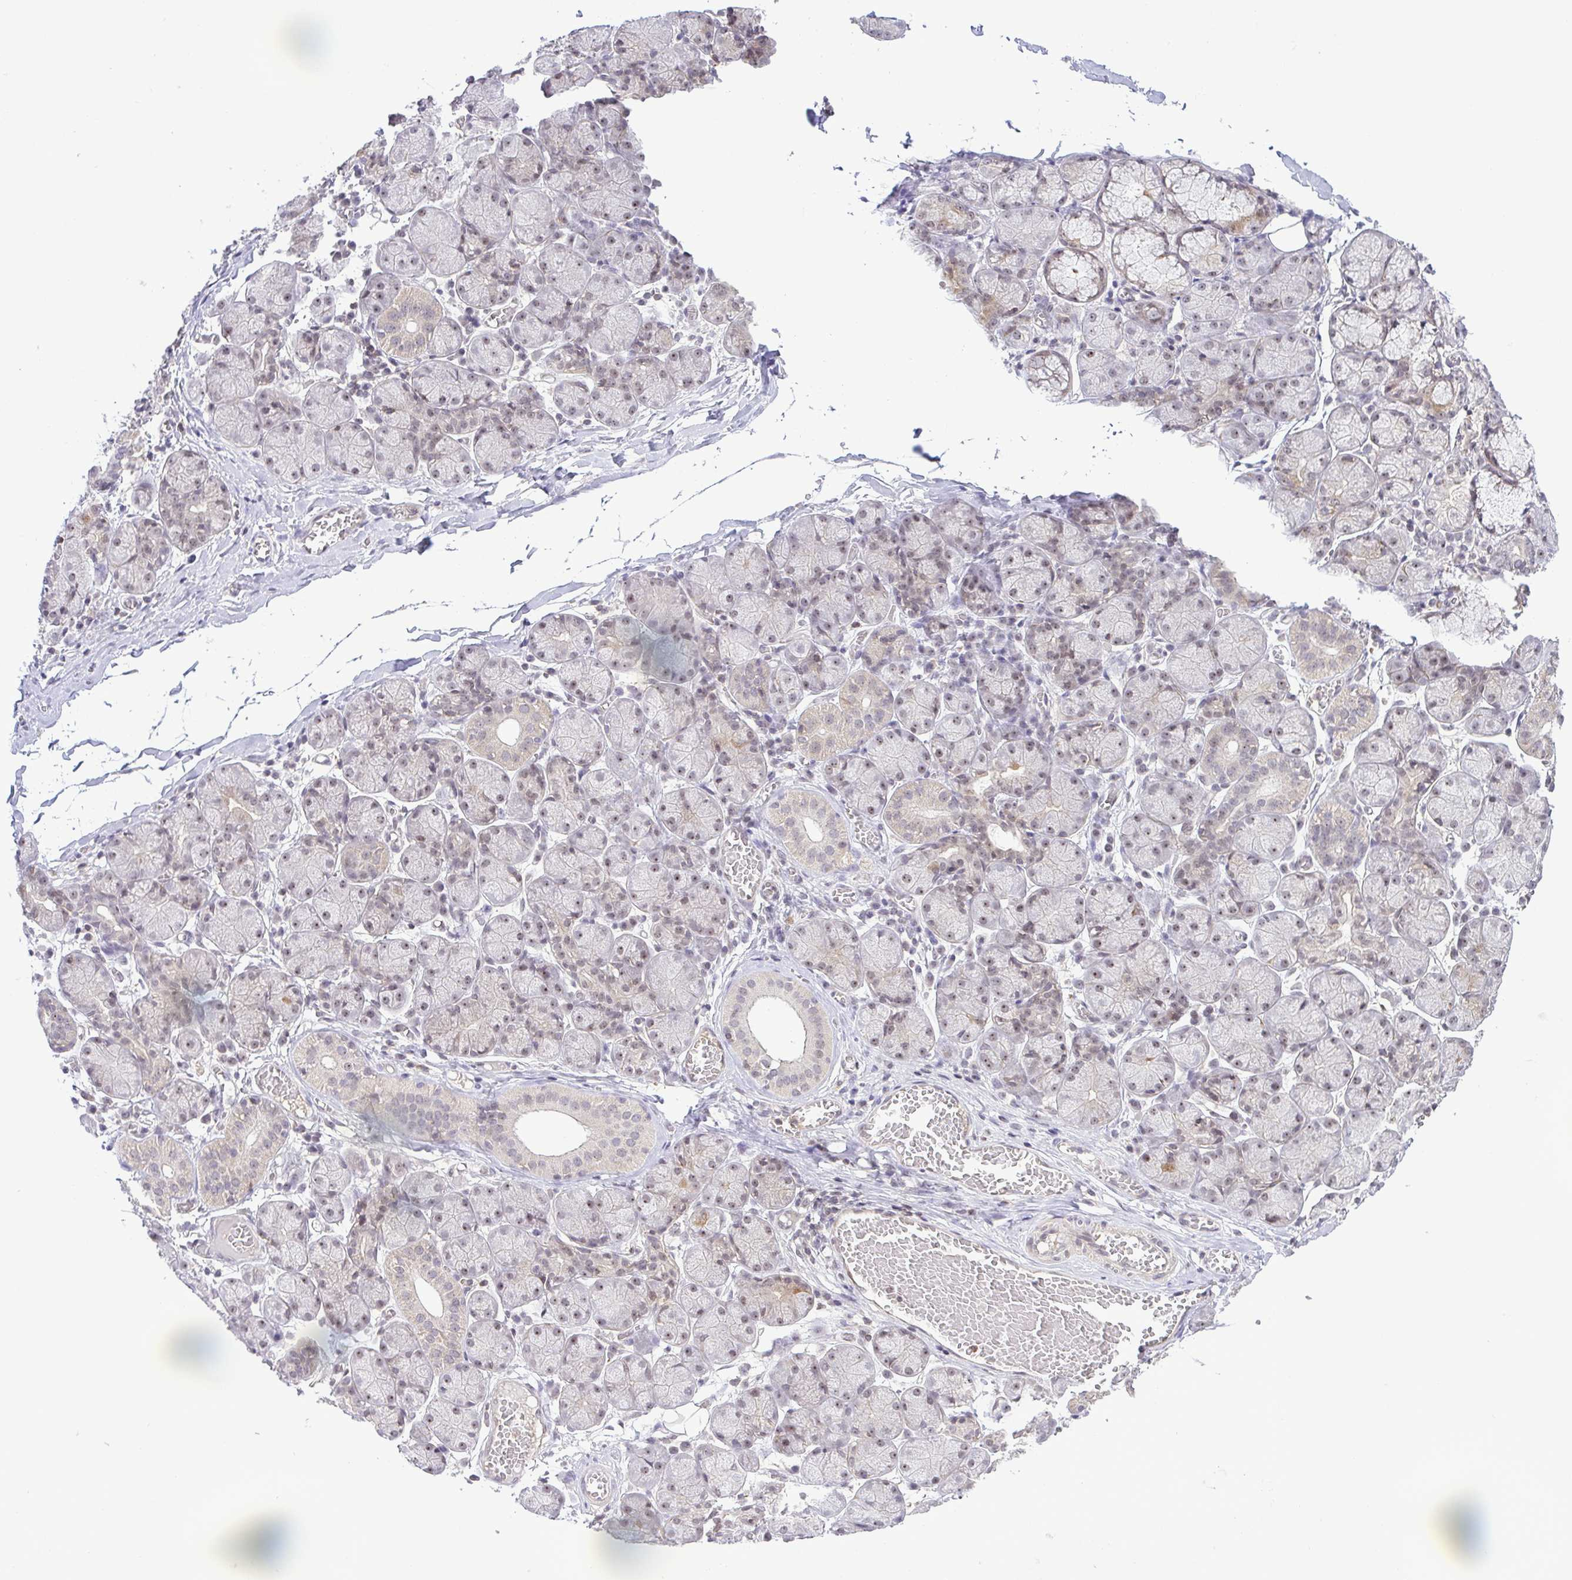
{"staining": {"intensity": "moderate", "quantity": "25%-75%", "location": "nuclear"}, "tissue": "salivary gland", "cell_type": "Glandular cells", "image_type": "normal", "snomed": [{"axis": "morphology", "description": "Normal tissue, NOS"}, {"axis": "topography", "description": "Salivary gland"}], "caption": "High-magnification brightfield microscopy of benign salivary gland stained with DAB (brown) and counterstained with hematoxylin (blue). glandular cells exhibit moderate nuclear positivity is present in approximately25%-75% of cells.", "gene": "RSL24D1", "patient": {"sex": "female", "age": 24}}